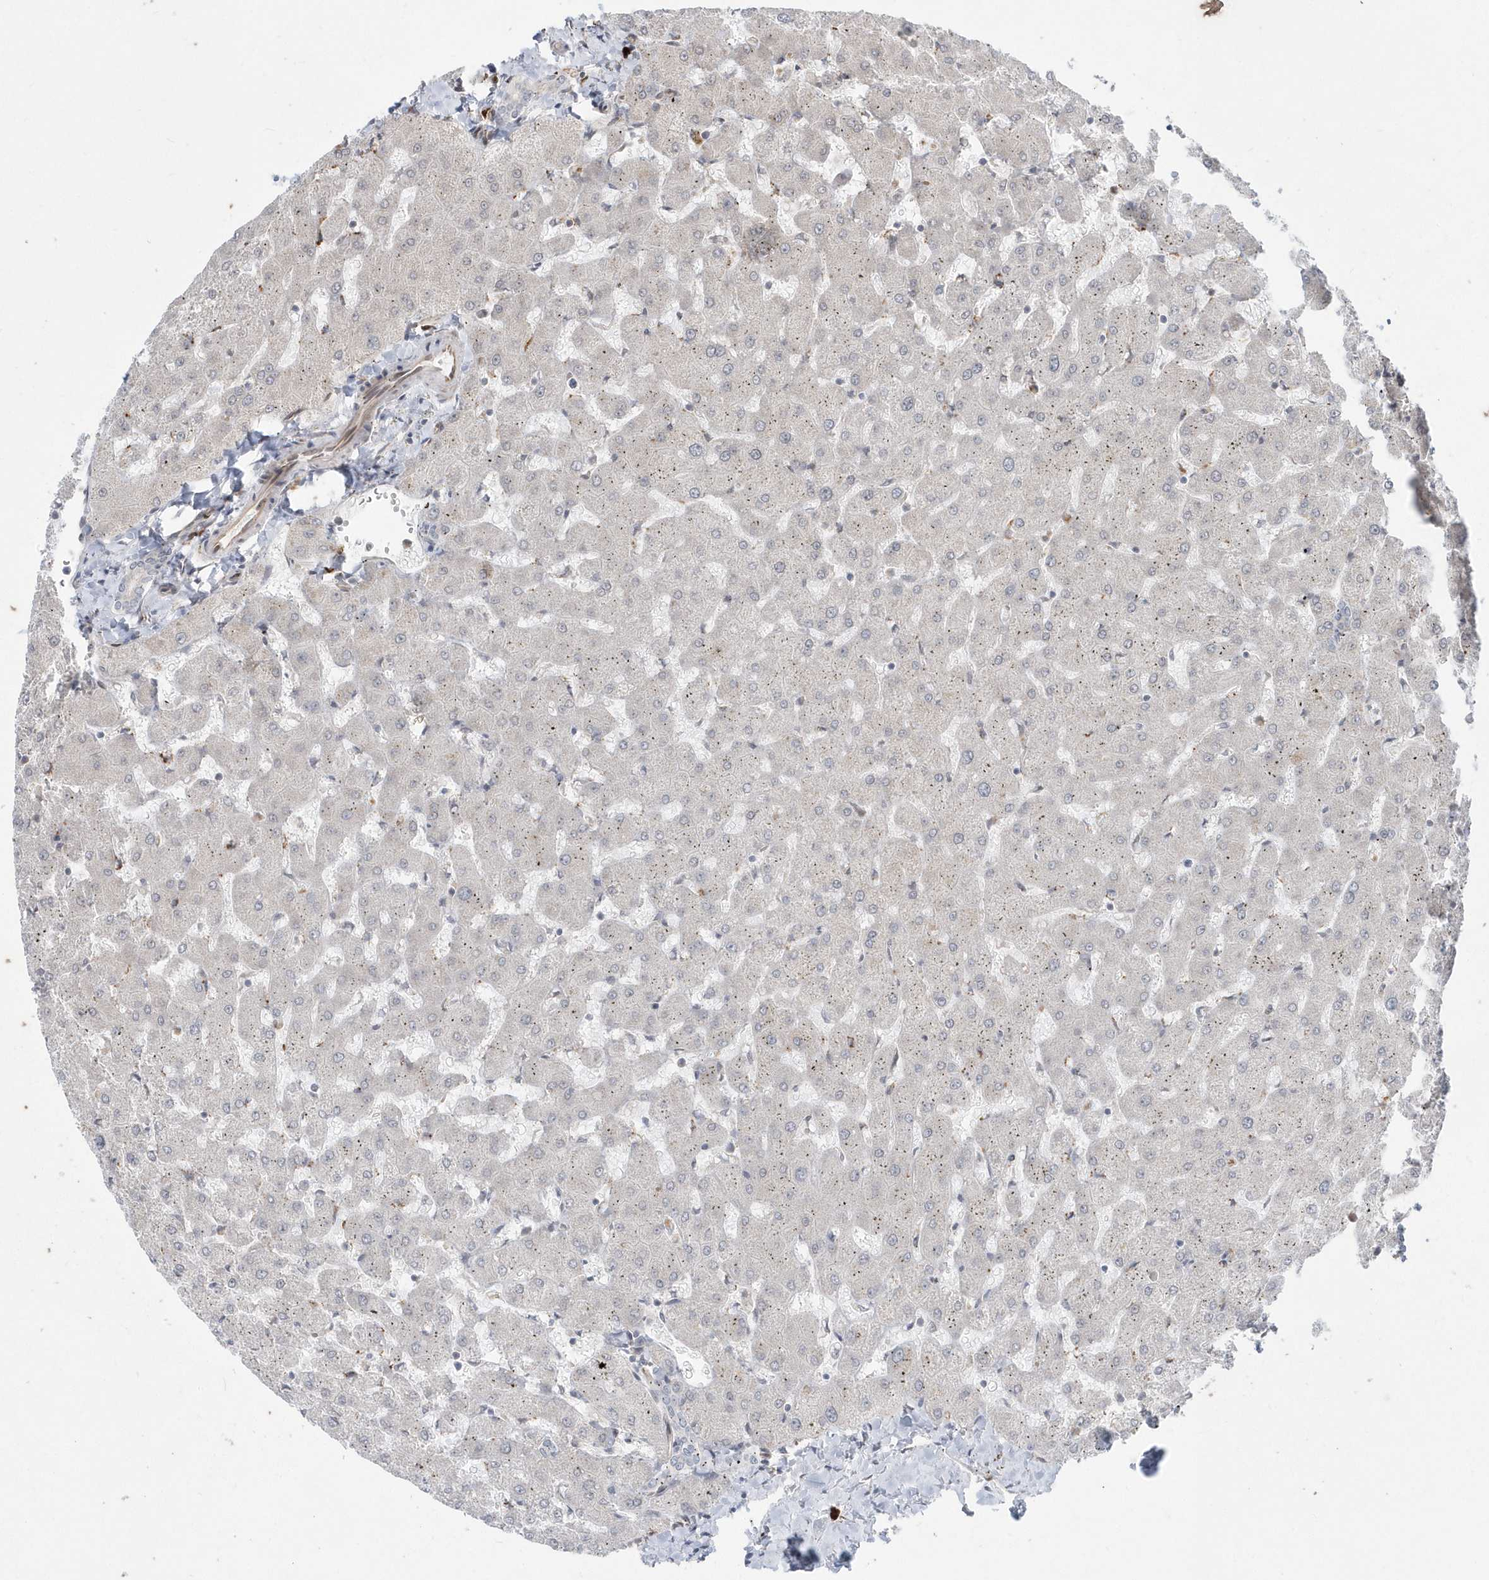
{"staining": {"intensity": "negative", "quantity": "none", "location": "none"}, "tissue": "liver", "cell_type": "Cholangiocytes", "image_type": "normal", "snomed": [{"axis": "morphology", "description": "Normal tissue, NOS"}, {"axis": "topography", "description": "Liver"}], "caption": "Immunohistochemical staining of unremarkable liver reveals no significant staining in cholangiocytes.", "gene": "DHX57", "patient": {"sex": "female", "age": 63}}